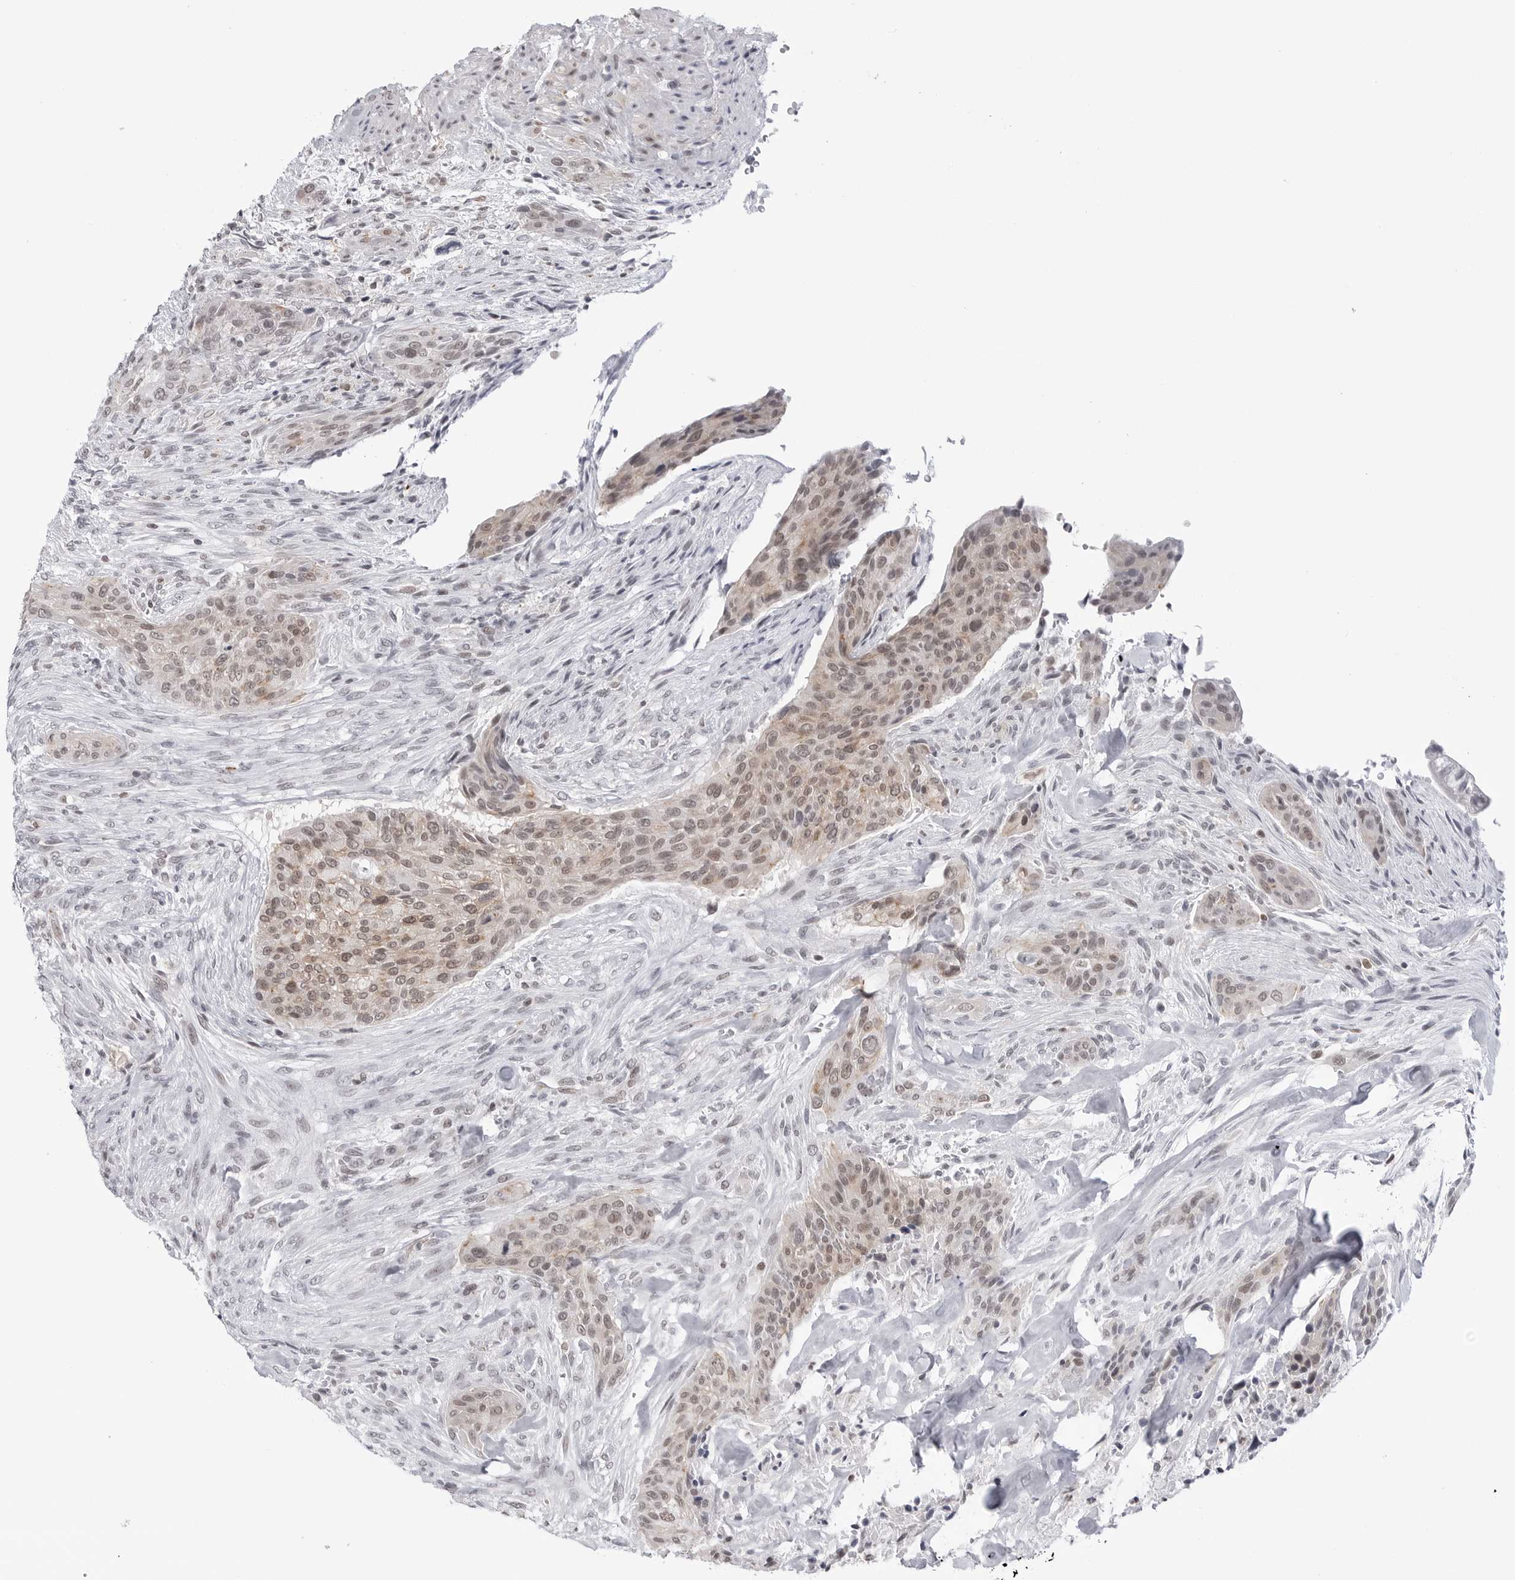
{"staining": {"intensity": "weak", "quantity": "25%-75%", "location": "nuclear"}, "tissue": "urothelial cancer", "cell_type": "Tumor cells", "image_type": "cancer", "snomed": [{"axis": "morphology", "description": "Urothelial carcinoma, High grade"}, {"axis": "topography", "description": "Urinary bladder"}], "caption": "Urothelial carcinoma (high-grade) was stained to show a protein in brown. There is low levels of weak nuclear staining in approximately 25%-75% of tumor cells.", "gene": "TRIM66", "patient": {"sex": "male", "age": 35}}